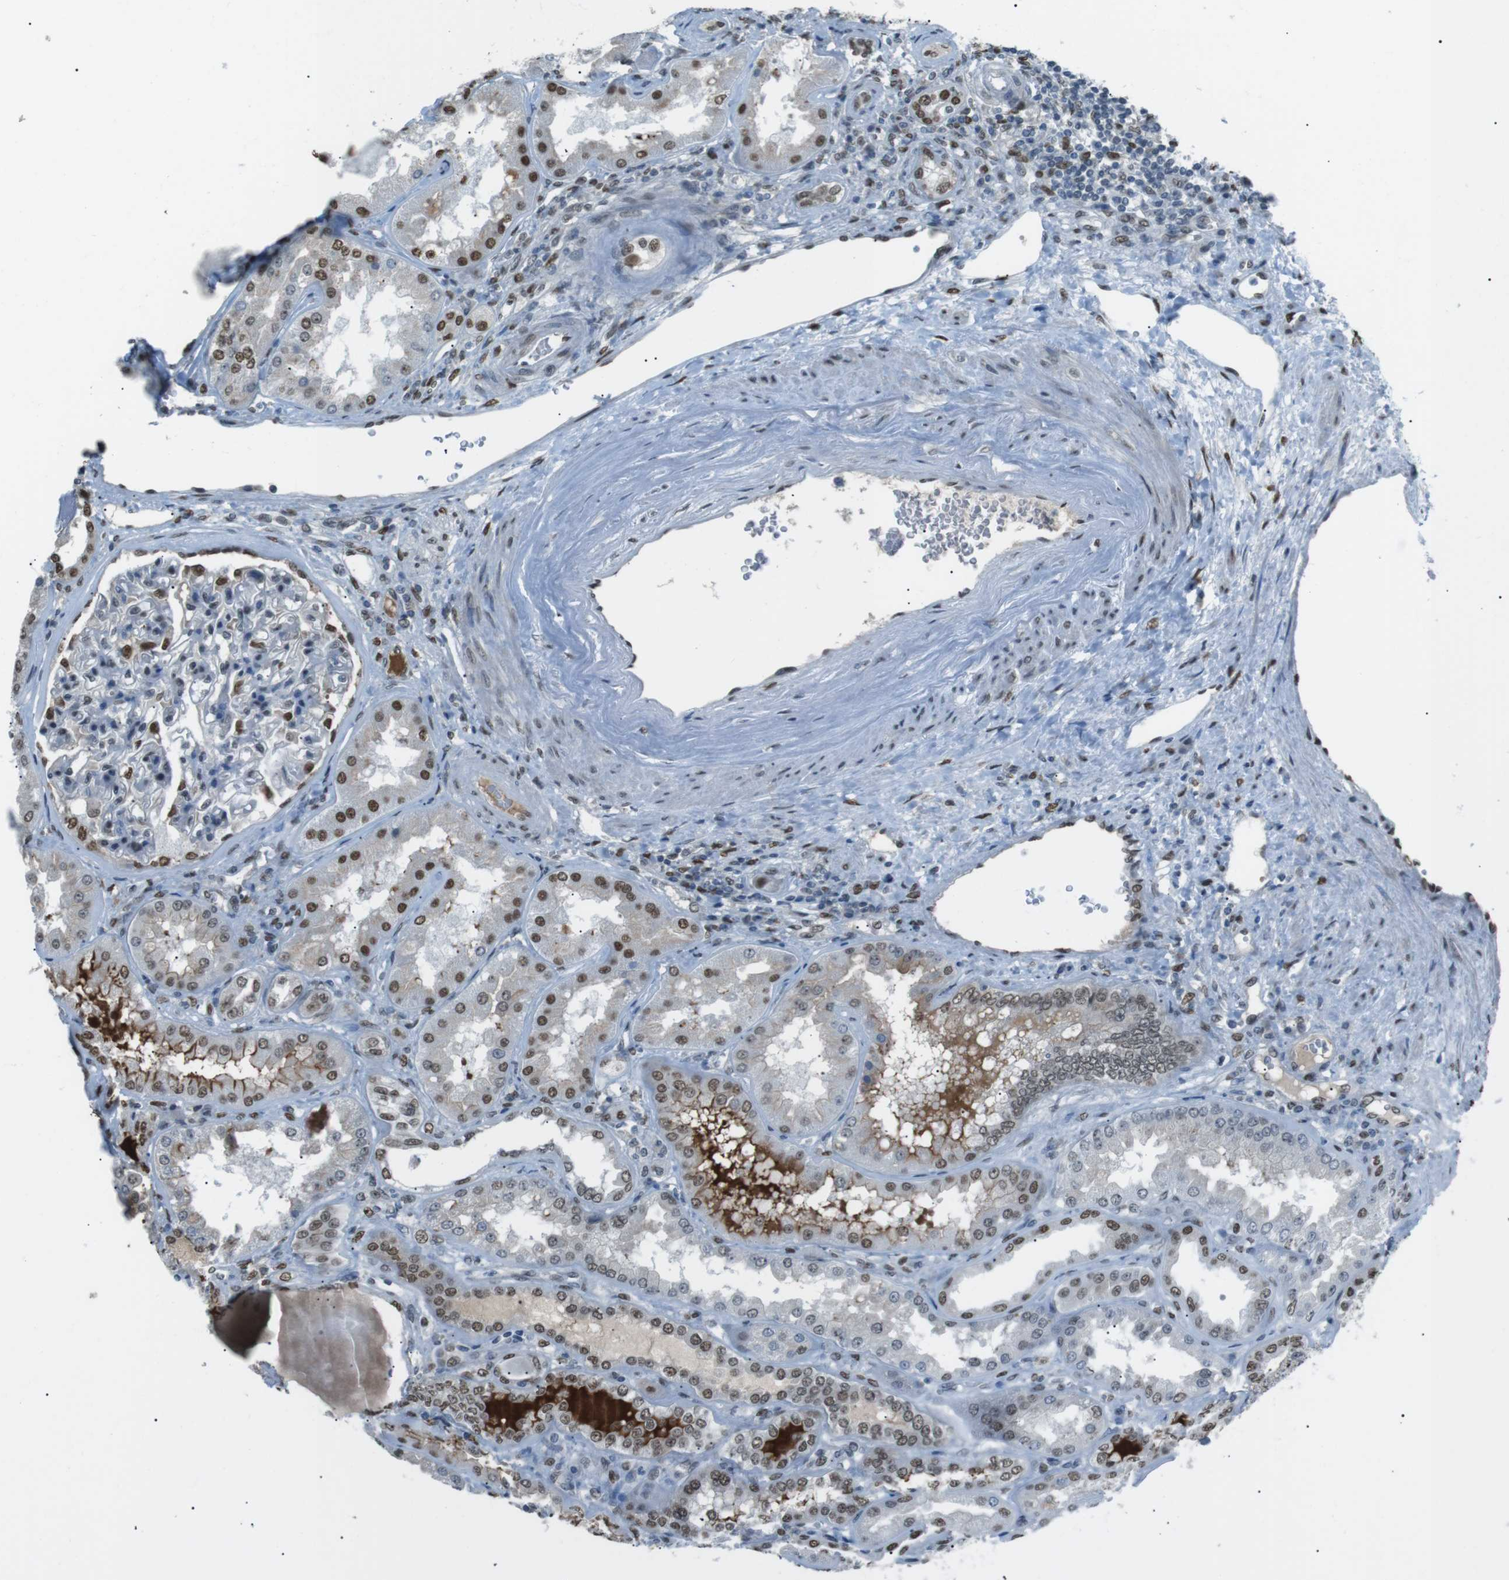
{"staining": {"intensity": "moderate", "quantity": "<25%", "location": "nuclear"}, "tissue": "kidney", "cell_type": "Cells in glomeruli", "image_type": "normal", "snomed": [{"axis": "morphology", "description": "Normal tissue, NOS"}, {"axis": "topography", "description": "Kidney"}], "caption": "Protein staining reveals moderate nuclear staining in about <25% of cells in glomeruli in benign kidney.", "gene": "SRPK2", "patient": {"sex": "female", "age": 56}}